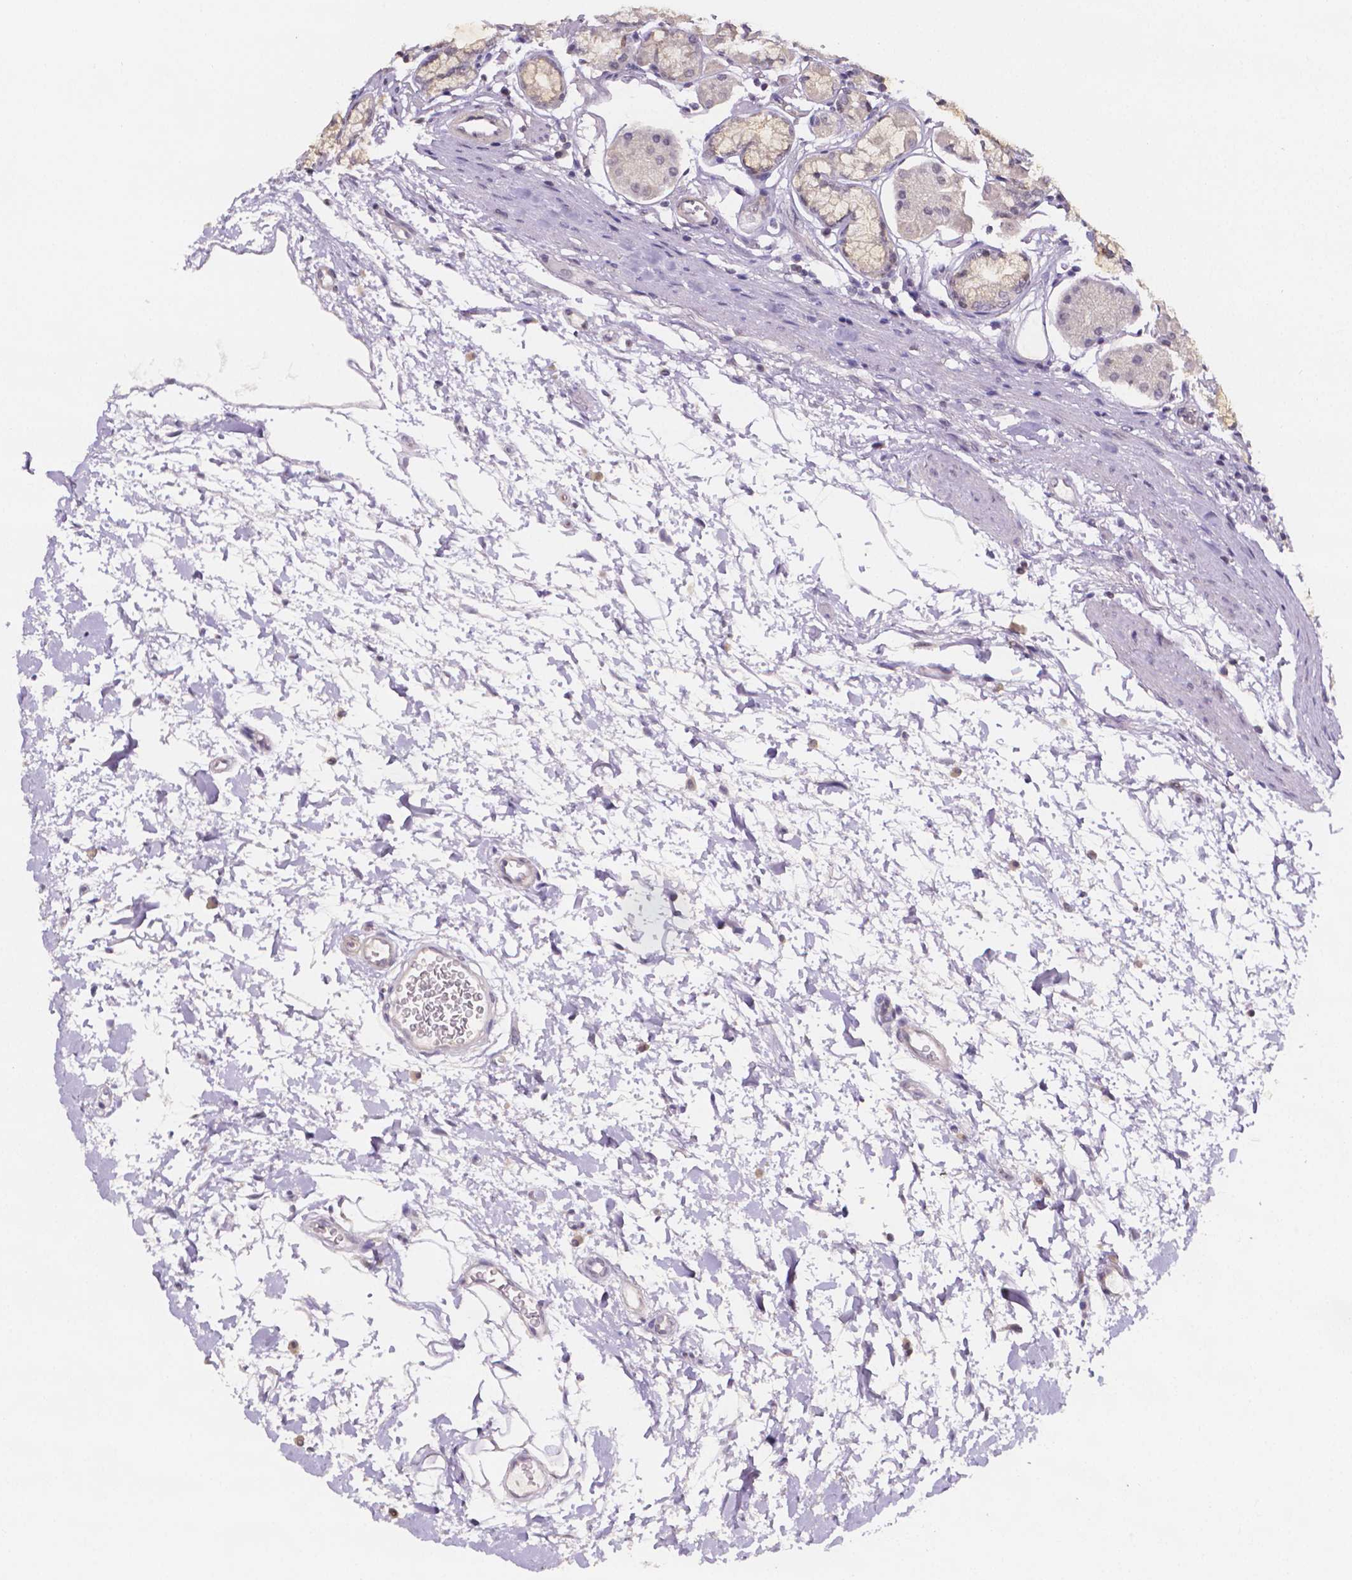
{"staining": {"intensity": "strong", "quantity": "<25%", "location": "cytoplasmic/membranous"}, "tissue": "stomach", "cell_type": "Glandular cells", "image_type": "normal", "snomed": [{"axis": "morphology", "description": "Normal tissue, NOS"}, {"axis": "topography", "description": "Stomach"}, {"axis": "topography", "description": "Stomach, lower"}], "caption": "Immunohistochemical staining of benign stomach exhibits medium levels of strong cytoplasmic/membranous staining in about <25% of glandular cells. (DAB (3,3'-diaminobenzidine) = brown stain, brightfield microscopy at high magnification).", "gene": "NRGN", "patient": {"sex": "male", "age": 76}}